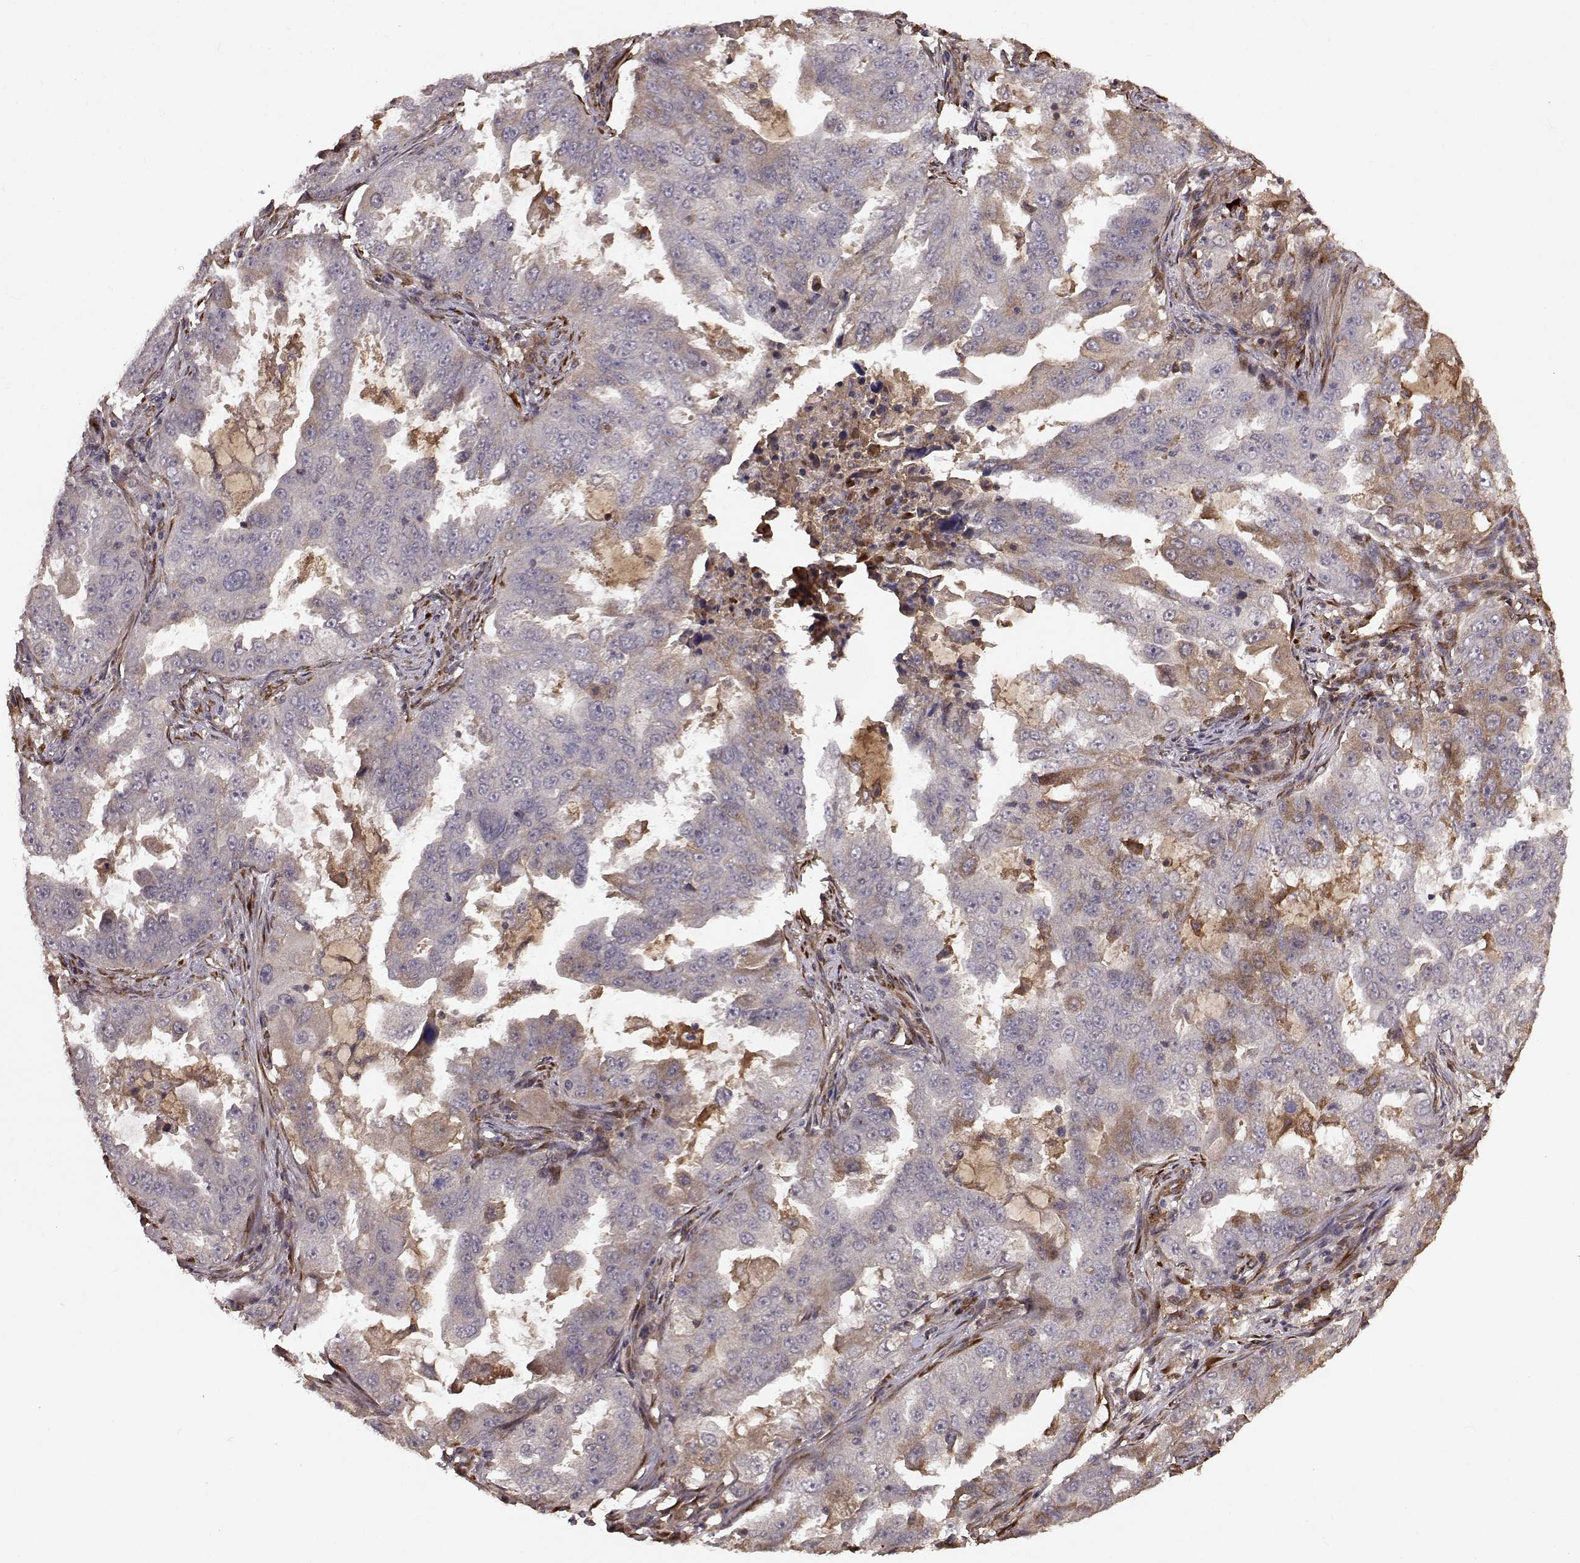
{"staining": {"intensity": "weak", "quantity": "<25%", "location": "cytoplasmic/membranous"}, "tissue": "lung cancer", "cell_type": "Tumor cells", "image_type": "cancer", "snomed": [{"axis": "morphology", "description": "Adenocarcinoma, NOS"}, {"axis": "topography", "description": "Lung"}], "caption": "Tumor cells are negative for brown protein staining in lung cancer.", "gene": "FSTL1", "patient": {"sex": "female", "age": 61}}